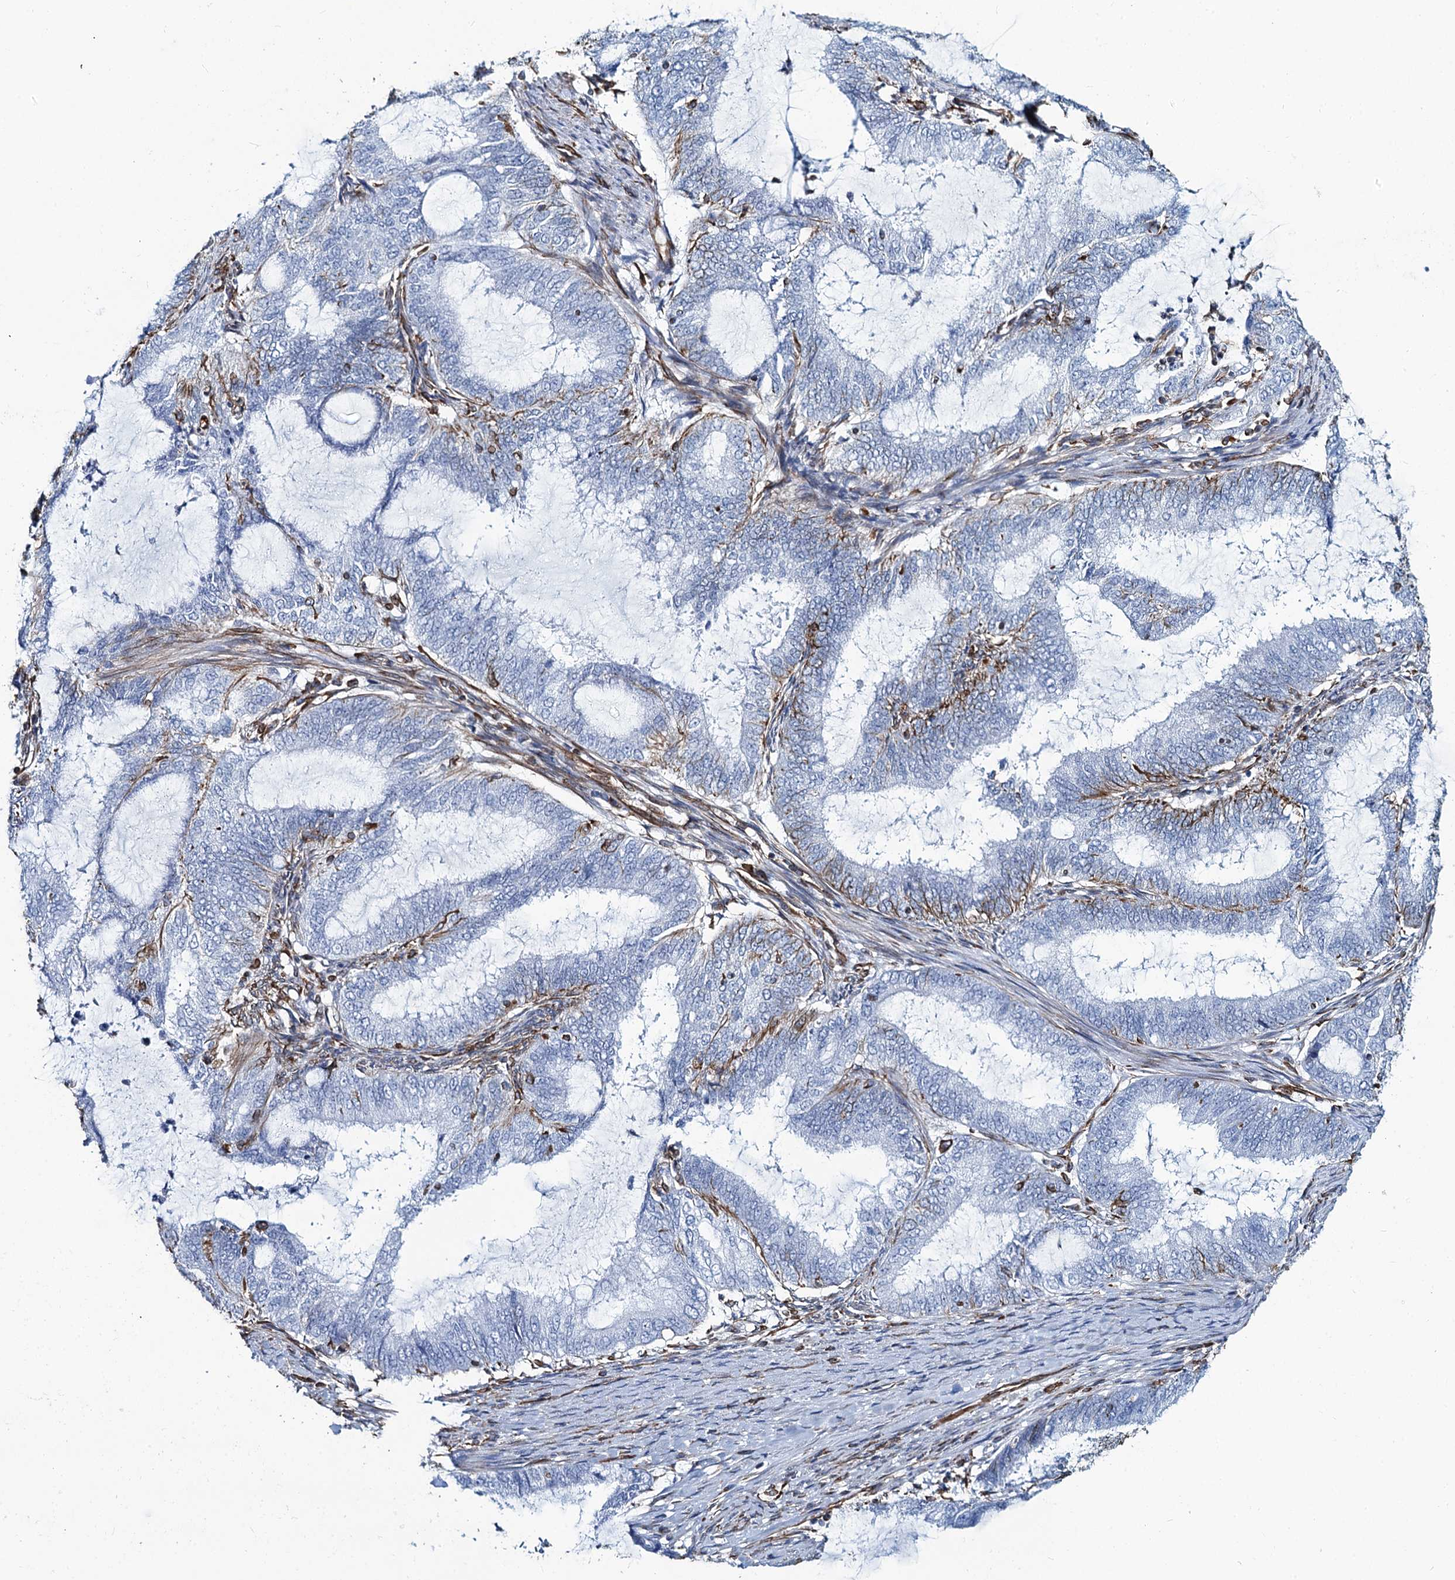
{"staining": {"intensity": "moderate", "quantity": "<25%", "location": "cytoplasmic/membranous"}, "tissue": "endometrial cancer", "cell_type": "Tumor cells", "image_type": "cancer", "snomed": [{"axis": "morphology", "description": "Adenocarcinoma, NOS"}, {"axis": "topography", "description": "Endometrium"}], "caption": "Immunohistochemistry (DAB) staining of human adenocarcinoma (endometrial) reveals moderate cytoplasmic/membranous protein positivity in approximately <25% of tumor cells.", "gene": "PGM2", "patient": {"sex": "female", "age": 51}}